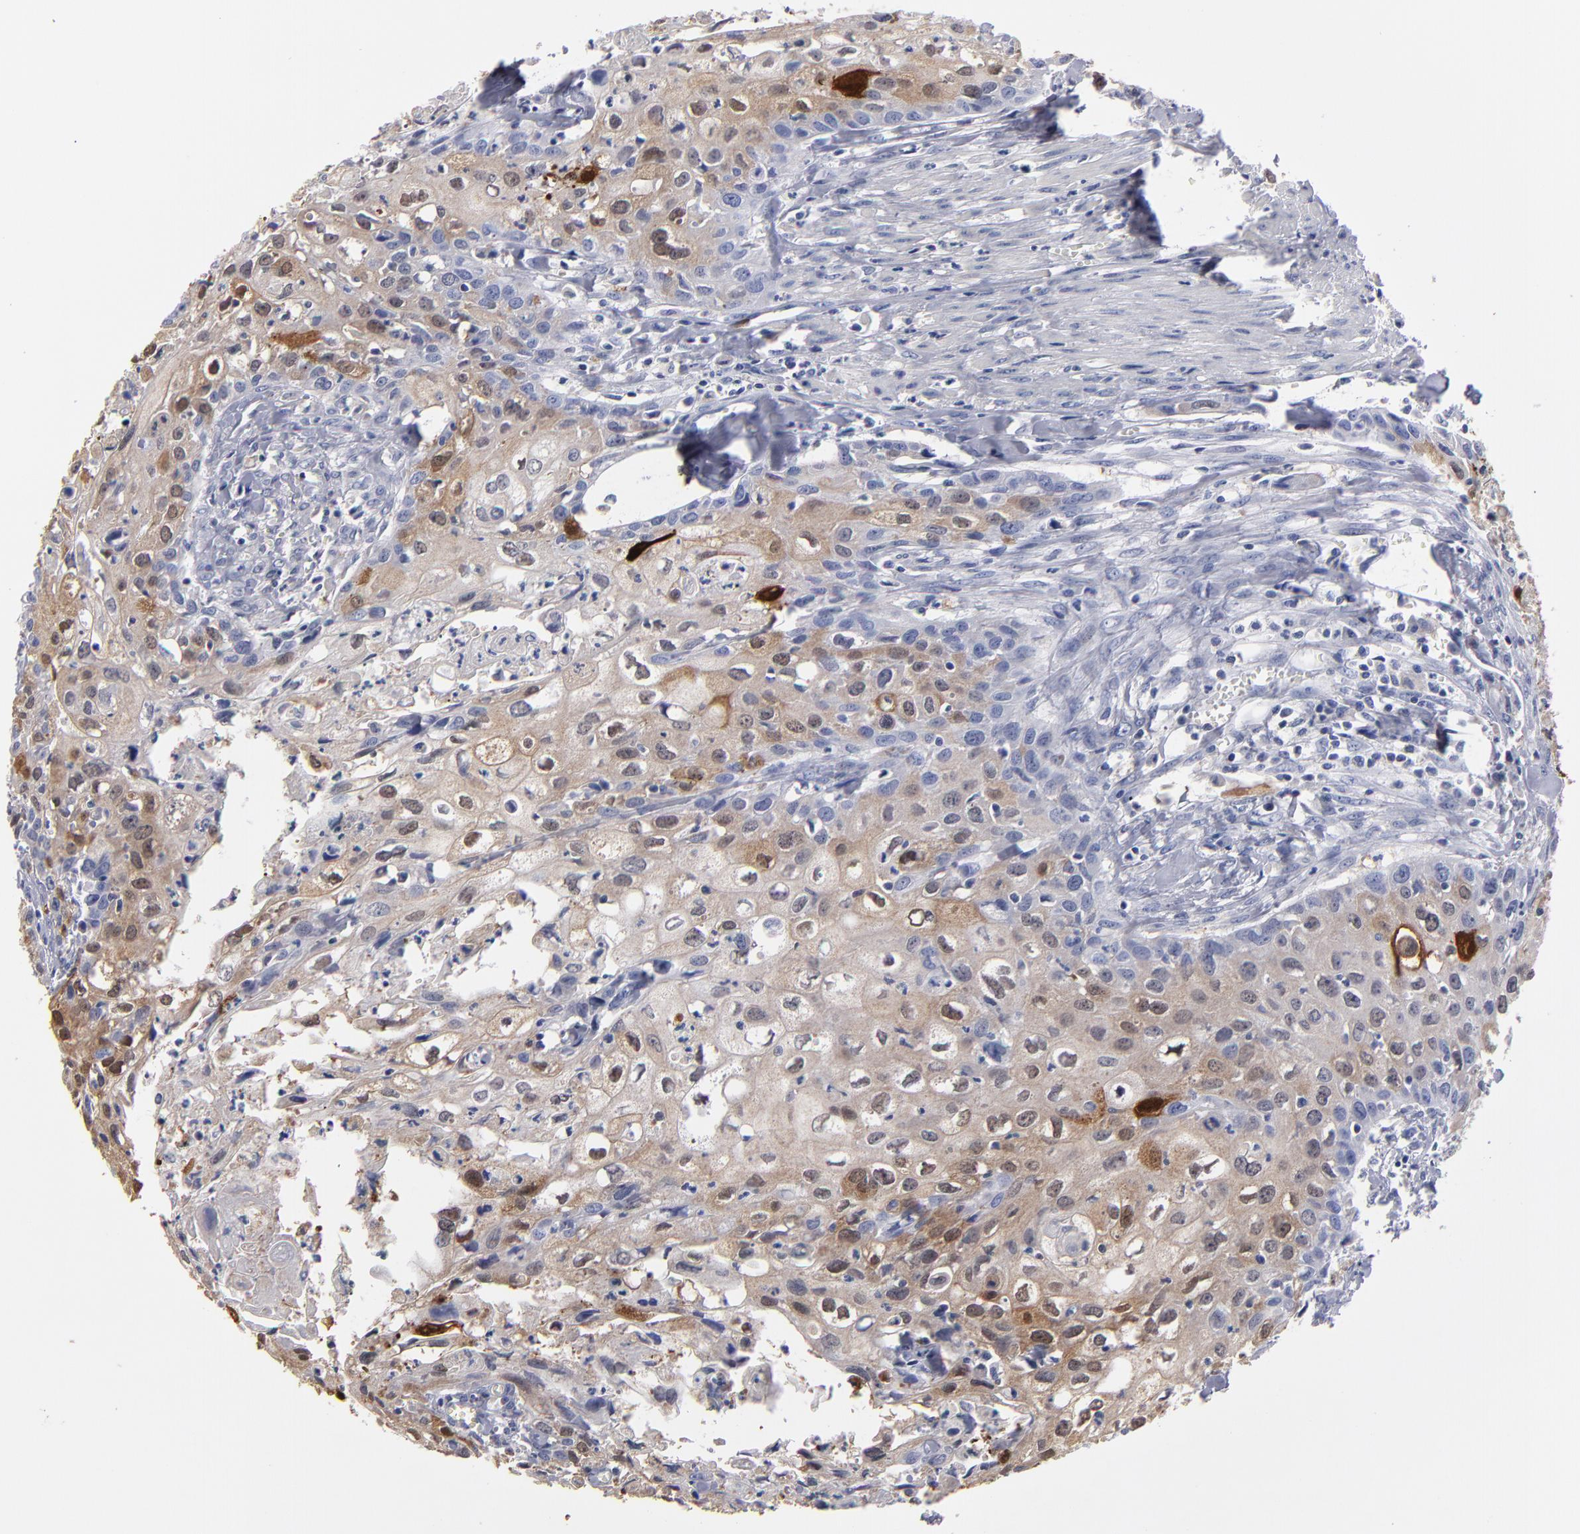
{"staining": {"intensity": "moderate", "quantity": "25%-75%", "location": "cytoplasmic/membranous,nuclear"}, "tissue": "urothelial cancer", "cell_type": "Tumor cells", "image_type": "cancer", "snomed": [{"axis": "morphology", "description": "Urothelial carcinoma, High grade"}, {"axis": "topography", "description": "Urinary bladder"}], "caption": "This micrograph demonstrates IHC staining of human high-grade urothelial carcinoma, with medium moderate cytoplasmic/membranous and nuclear positivity in about 25%-75% of tumor cells.", "gene": "FABP4", "patient": {"sex": "male", "age": 54}}